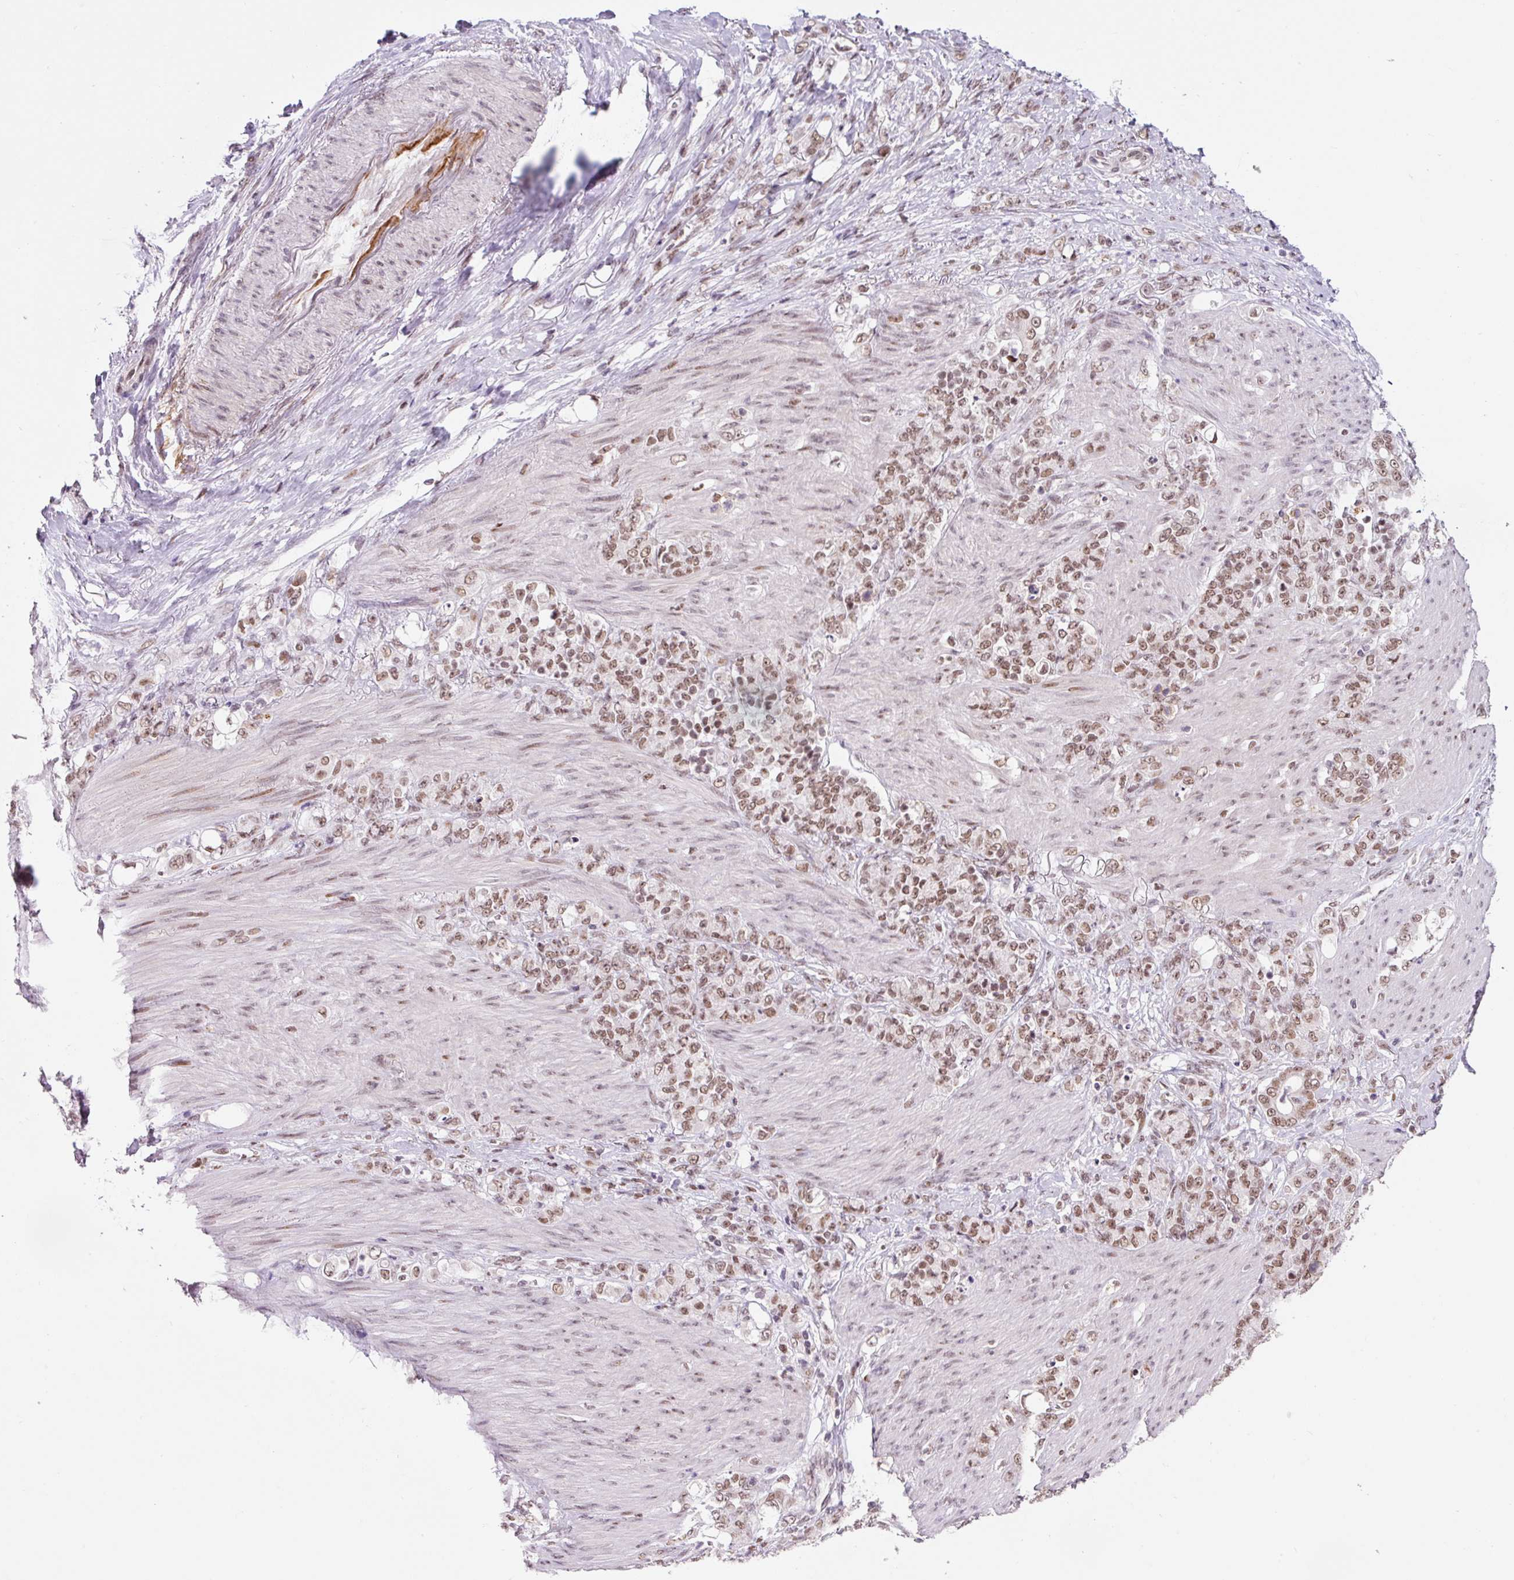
{"staining": {"intensity": "moderate", "quantity": ">75%", "location": "nuclear"}, "tissue": "stomach cancer", "cell_type": "Tumor cells", "image_type": "cancer", "snomed": [{"axis": "morphology", "description": "Normal tissue, NOS"}, {"axis": "morphology", "description": "Adenocarcinoma, NOS"}, {"axis": "topography", "description": "Stomach"}], "caption": "High-magnification brightfield microscopy of stomach cancer (adenocarcinoma) stained with DAB (brown) and counterstained with hematoxylin (blue). tumor cells exhibit moderate nuclear expression is identified in approximately>75% of cells.", "gene": "CCNL2", "patient": {"sex": "female", "age": 79}}